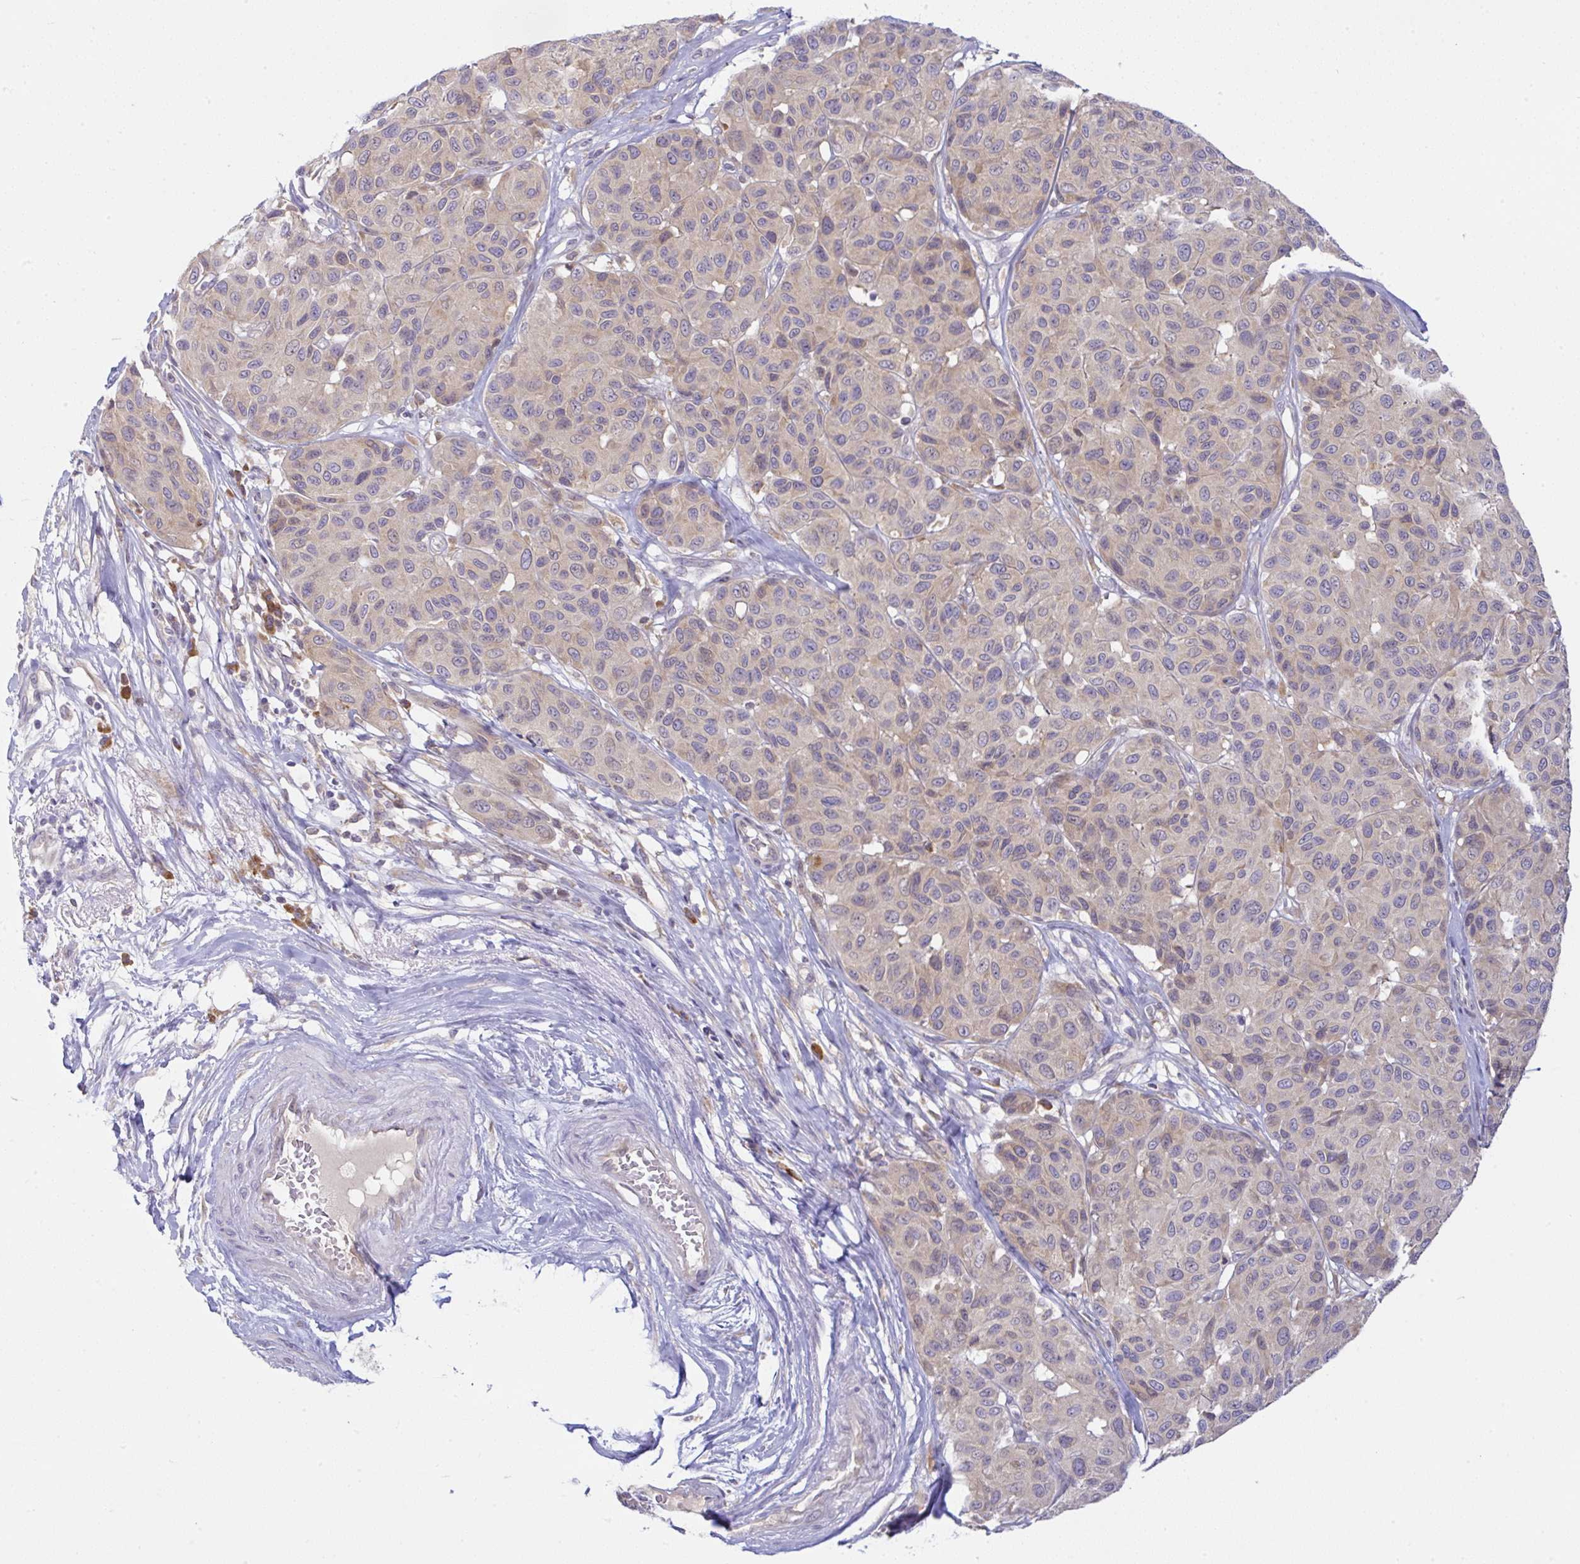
{"staining": {"intensity": "weak", "quantity": "<25%", "location": "cytoplasmic/membranous"}, "tissue": "melanoma", "cell_type": "Tumor cells", "image_type": "cancer", "snomed": [{"axis": "morphology", "description": "Malignant melanoma, NOS"}, {"axis": "topography", "description": "Skin"}], "caption": "IHC of human malignant melanoma shows no positivity in tumor cells.", "gene": "DERL2", "patient": {"sex": "female", "age": 66}}